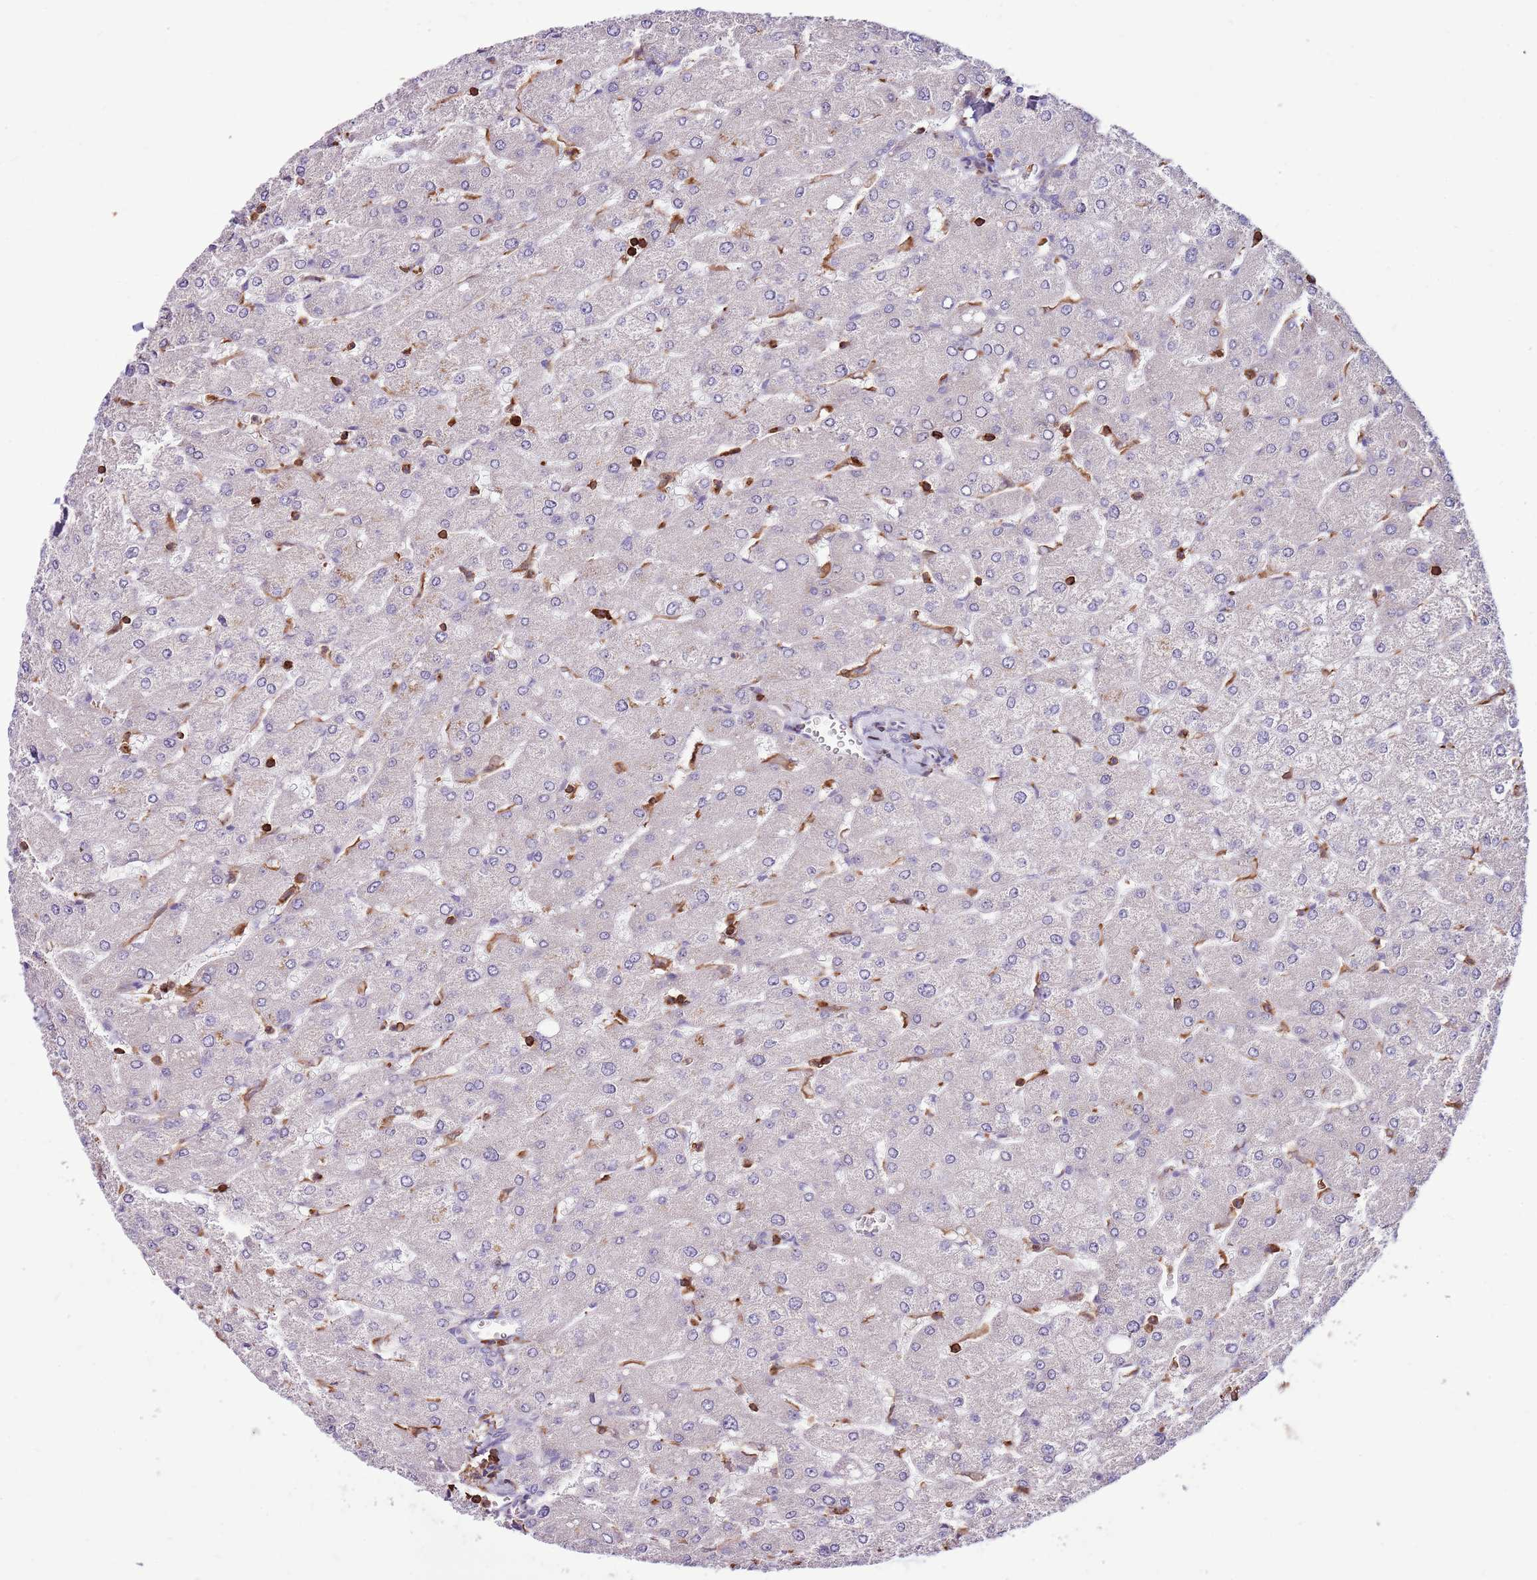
{"staining": {"intensity": "negative", "quantity": "none", "location": "none"}, "tissue": "liver", "cell_type": "Cholangiocytes", "image_type": "normal", "snomed": [{"axis": "morphology", "description": "Normal tissue, NOS"}, {"axis": "topography", "description": "Liver"}], "caption": "Micrograph shows no significant protein staining in cholangiocytes of unremarkable liver. The staining was performed using DAB to visualize the protein expression in brown, while the nuclei were stained in blue with hematoxylin (Magnification: 20x).", "gene": "ZSWIM1", "patient": {"sex": "male", "age": 55}}